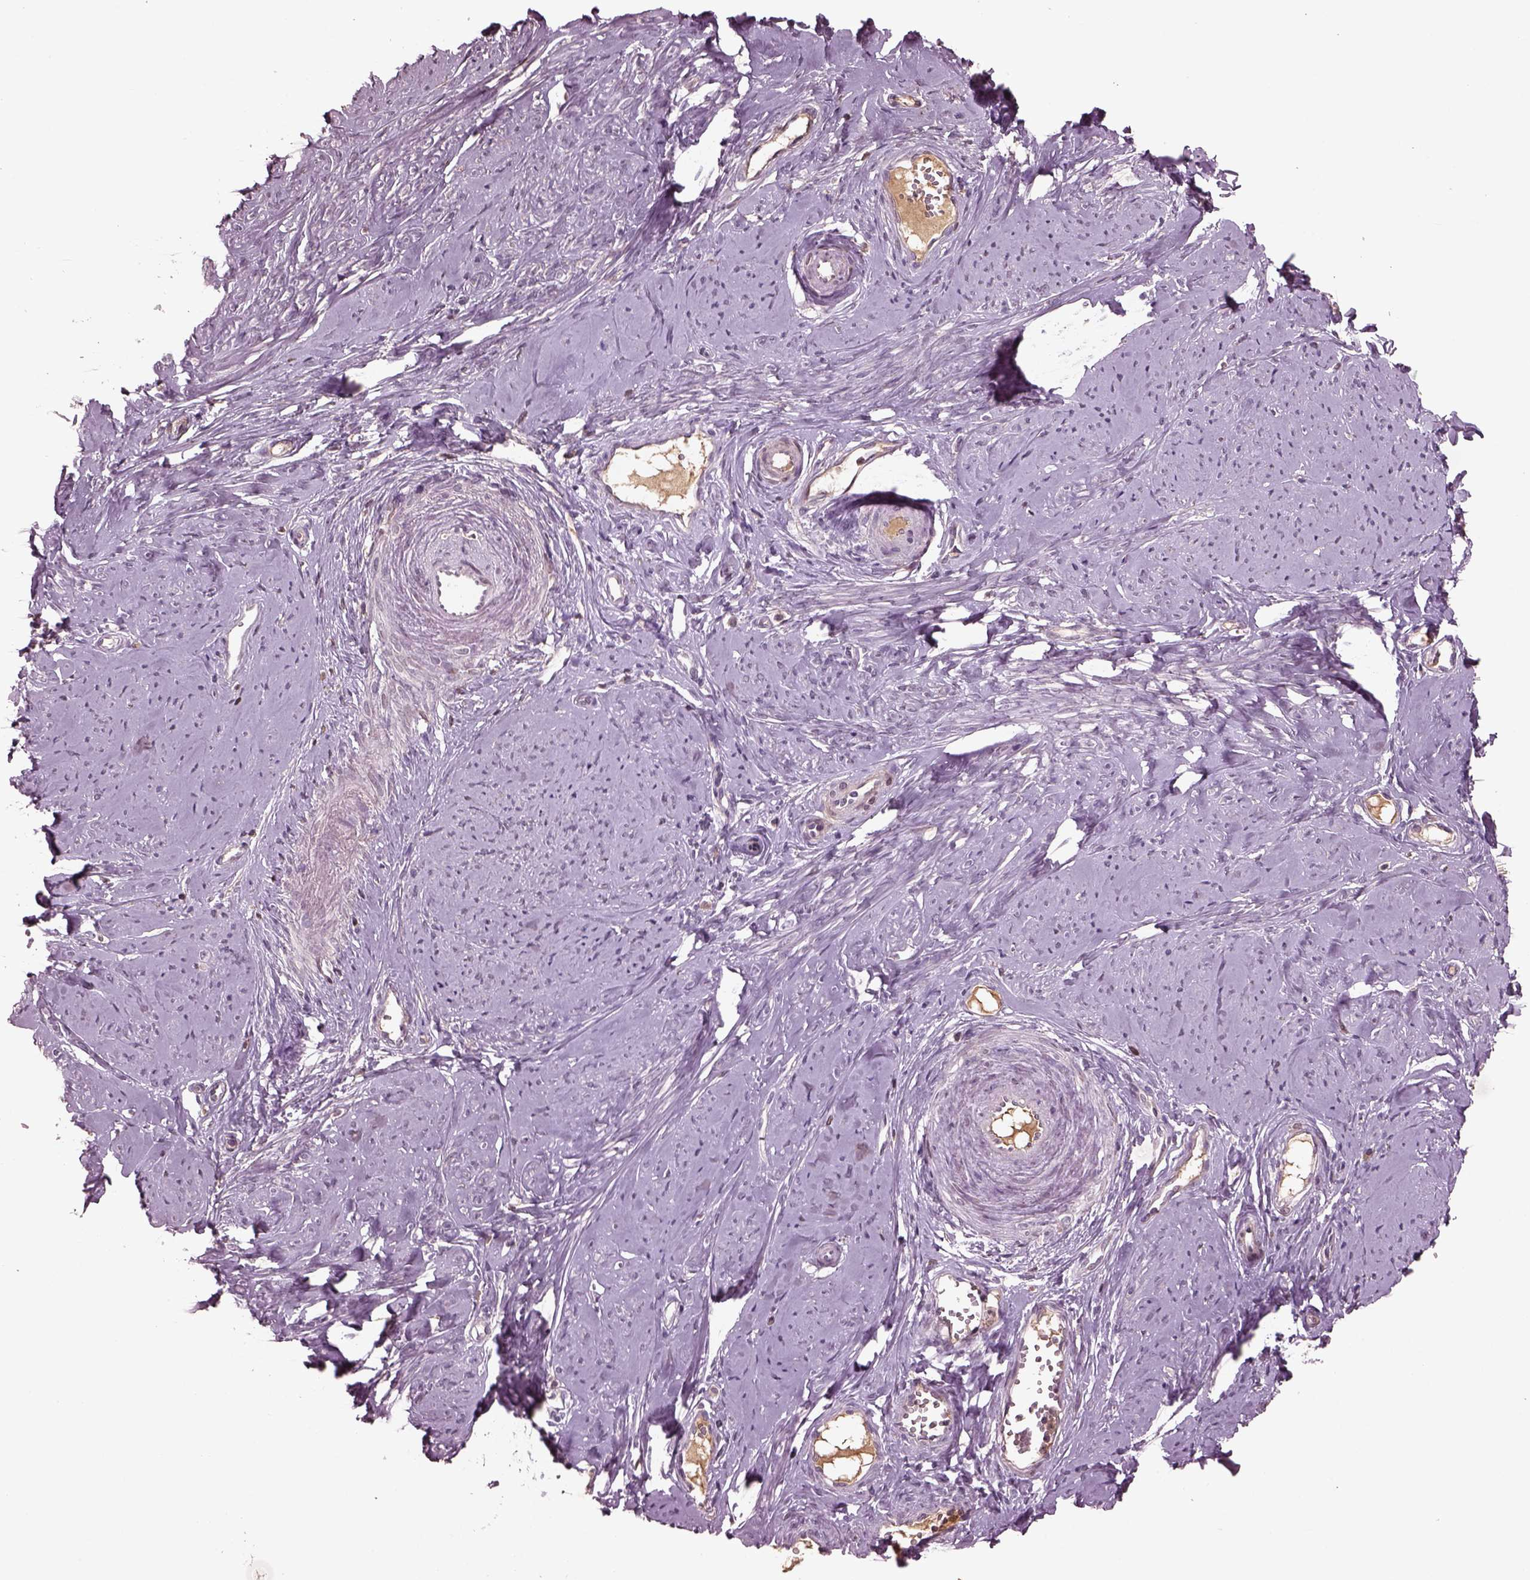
{"staining": {"intensity": "negative", "quantity": "none", "location": "none"}, "tissue": "smooth muscle", "cell_type": "Smooth muscle cells", "image_type": "normal", "snomed": [{"axis": "morphology", "description": "Normal tissue, NOS"}, {"axis": "topography", "description": "Smooth muscle"}], "caption": "IHC histopathology image of normal human smooth muscle stained for a protein (brown), which exhibits no staining in smooth muscle cells.", "gene": "PTX4", "patient": {"sex": "female", "age": 48}}